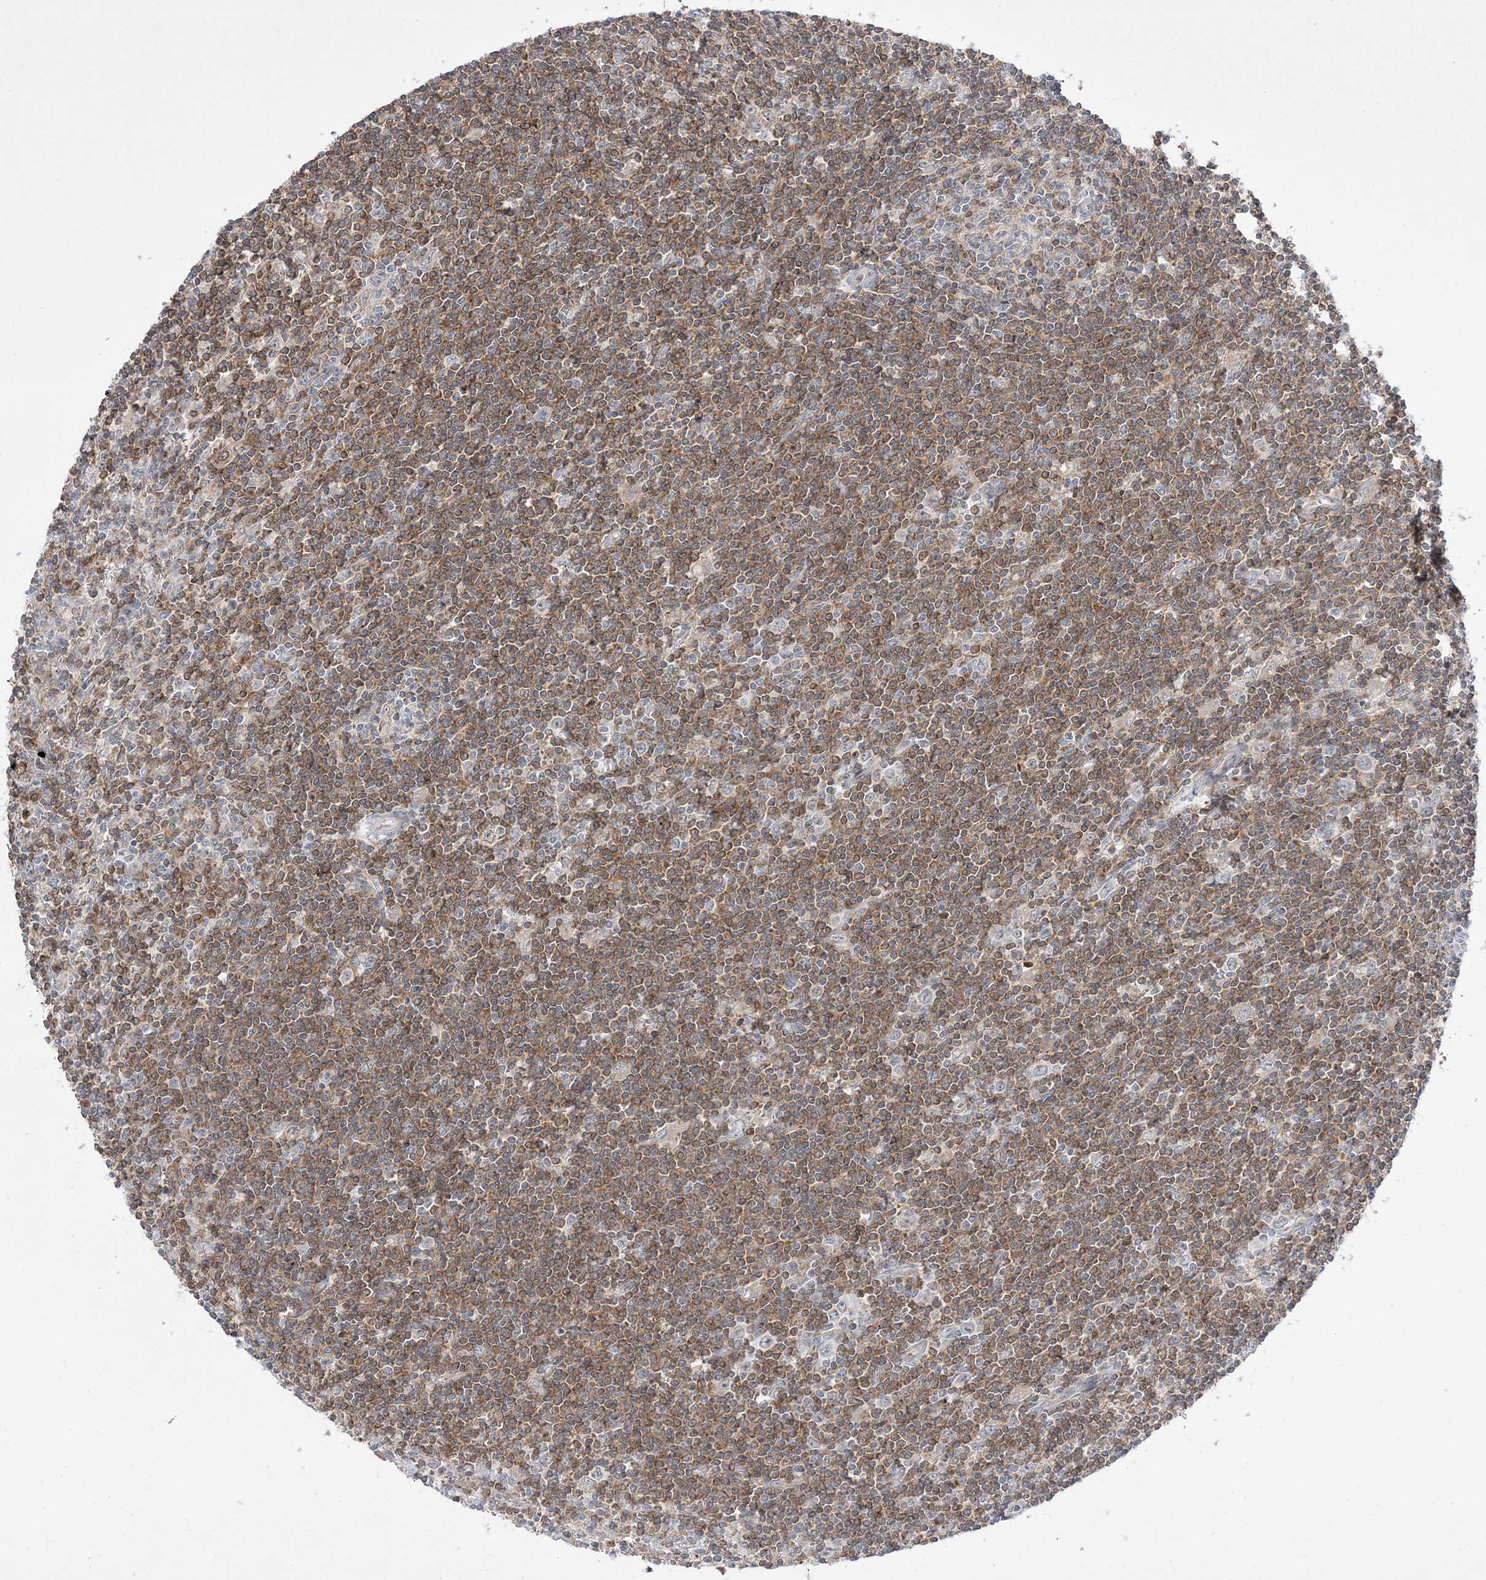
{"staining": {"intensity": "moderate", "quantity": ">75%", "location": "cytoplasmic/membranous"}, "tissue": "lymphoma", "cell_type": "Tumor cells", "image_type": "cancer", "snomed": [{"axis": "morphology", "description": "Malignant lymphoma, non-Hodgkin's type, Low grade"}, {"axis": "topography", "description": "Spleen"}], "caption": "Immunohistochemical staining of lymphoma demonstrates medium levels of moderate cytoplasmic/membranous protein staining in approximately >75% of tumor cells. The staining was performed using DAB (3,3'-diaminobenzidine) to visualize the protein expression in brown, while the nuclei were stained in blue with hematoxylin (Magnification: 20x).", "gene": "CLNK", "patient": {"sex": "male", "age": 76}}